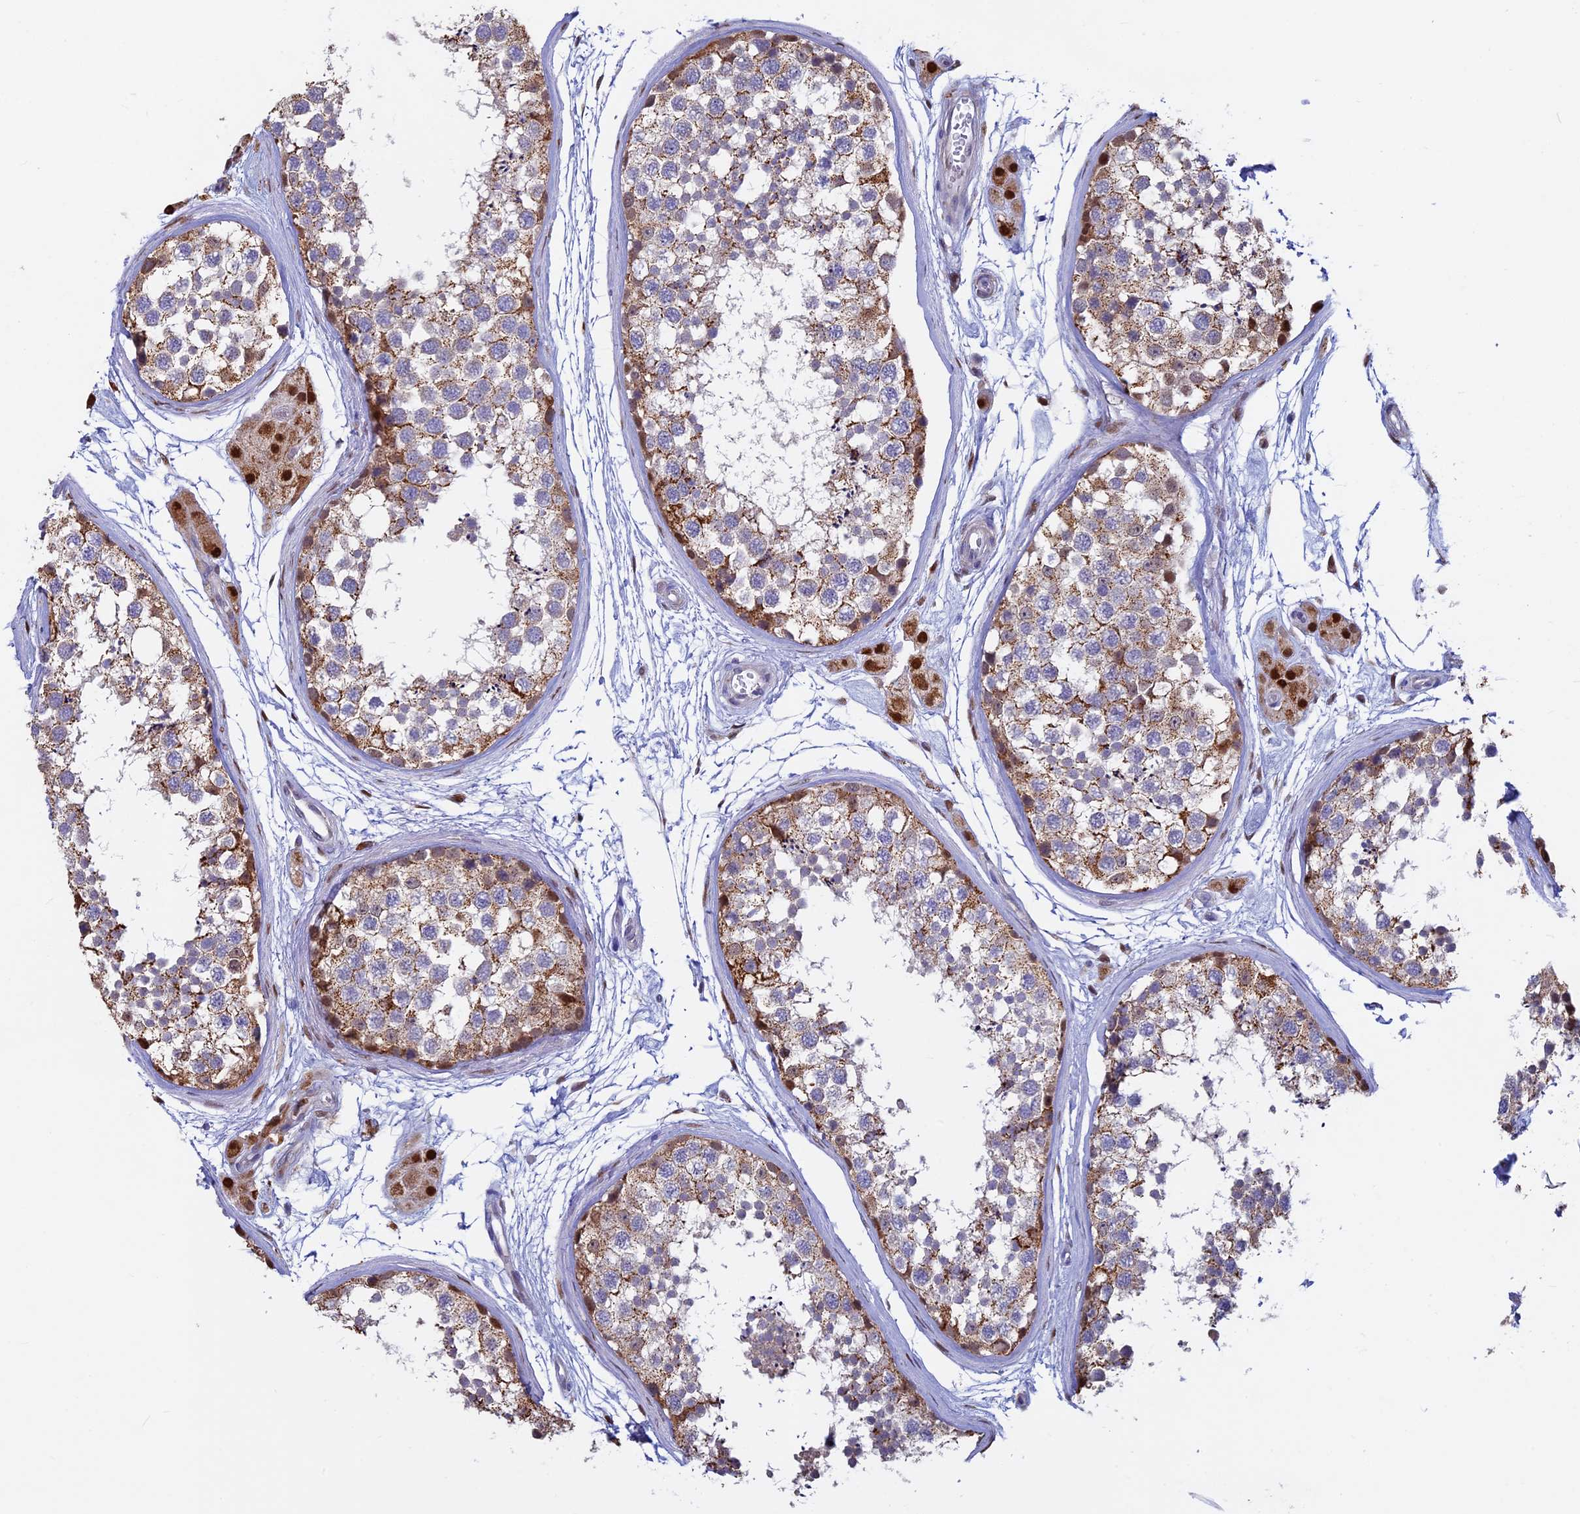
{"staining": {"intensity": "moderate", "quantity": "25%-75%", "location": "cytoplasmic/membranous"}, "tissue": "testis", "cell_type": "Cells in seminiferous ducts", "image_type": "normal", "snomed": [{"axis": "morphology", "description": "Normal tissue, NOS"}, {"axis": "topography", "description": "Testis"}], "caption": "Immunohistochemical staining of normal human testis shows moderate cytoplasmic/membranous protein positivity in approximately 25%-75% of cells in seminiferous ducts. (brown staining indicates protein expression, while blue staining denotes nuclei).", "gene": "ACSS1", "patient": {"sex": "male", "age": 56}}